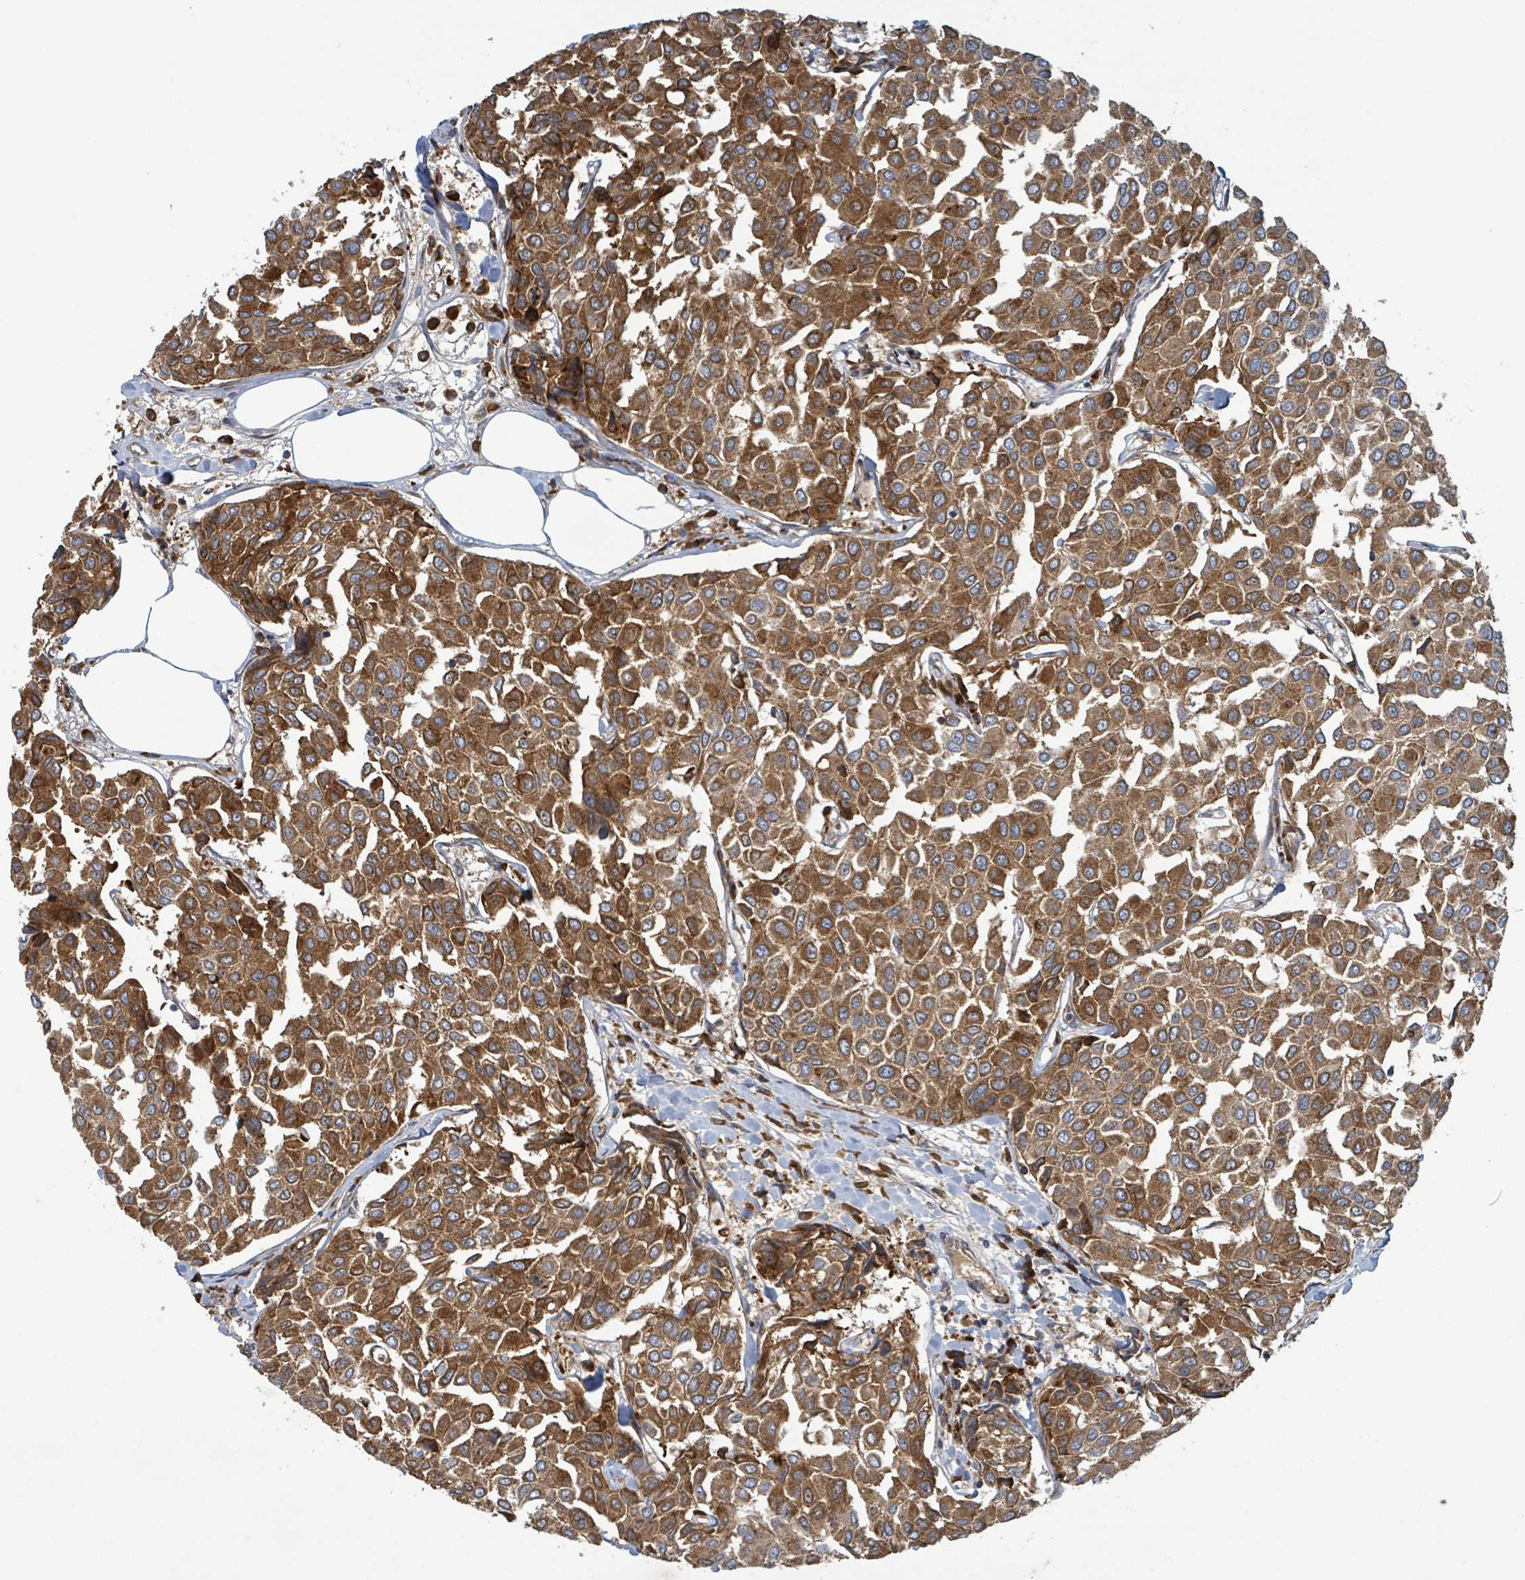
{"staining": {"intensity": "strong", "quantity": ">75%", "location": "cytoplasmic/membranous"}, "tissue": "breast cancer", "cell_type": "Tumor cells", "image_type": "cancer", "snomed": [{"axis": "morphology", "description": "Duct carcinoma"}, {"axis": "topography", "description": "Breast"}], "caption": "Tumor cells reveal high levels of strong cytoplasmic/membranous positivity in approximately >75% of cells in breast cancer (intraductal carcinoma).", "gene": "OR51E1", "patient": {"sex": "female", "age": 55}}